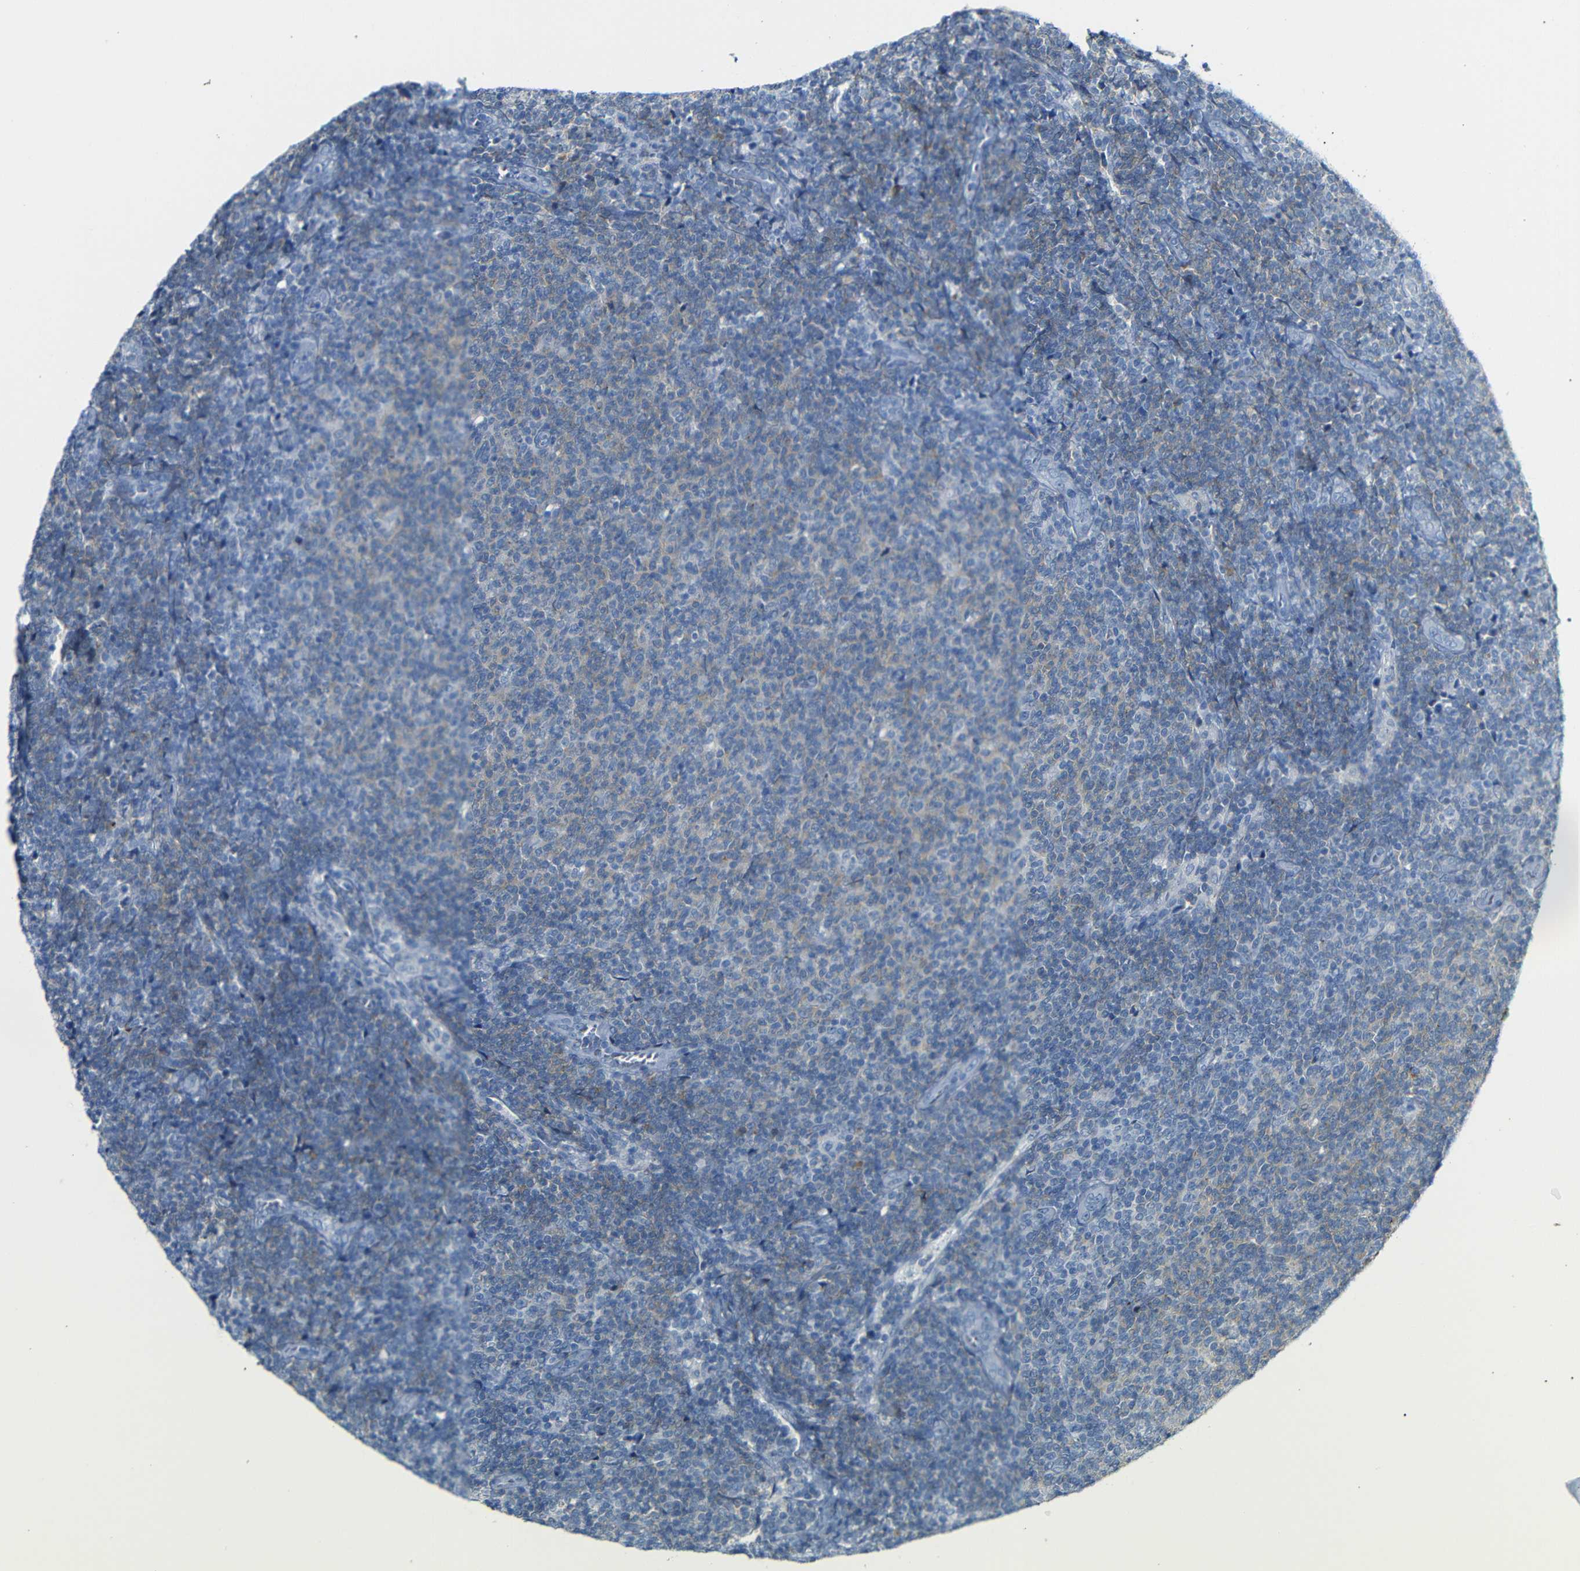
{"staining": {"intensity": "weak", "quantity": "25%-75%", "location": "cytoplasmic/membranous"}, "tissue": "lymphoma", "cell_type": "Tumor cells", "image_type": "cancer", "snomed": [{"axis": "morphology", "description": "Malignant lymphoma, non-Hodgkin's type, Low grade"}, {"axis": "topography", "description": "Lymph node"}], "caption": "Protein expression analysis of human malignant lymphoma, non-Hodgkin's type (low-grade) reveals weak cytoplasmic/membranous staining in about 25%-75% of tumor cells.", "gene": "FCRL1", "patient": {"sex": "male", "age": 66}}